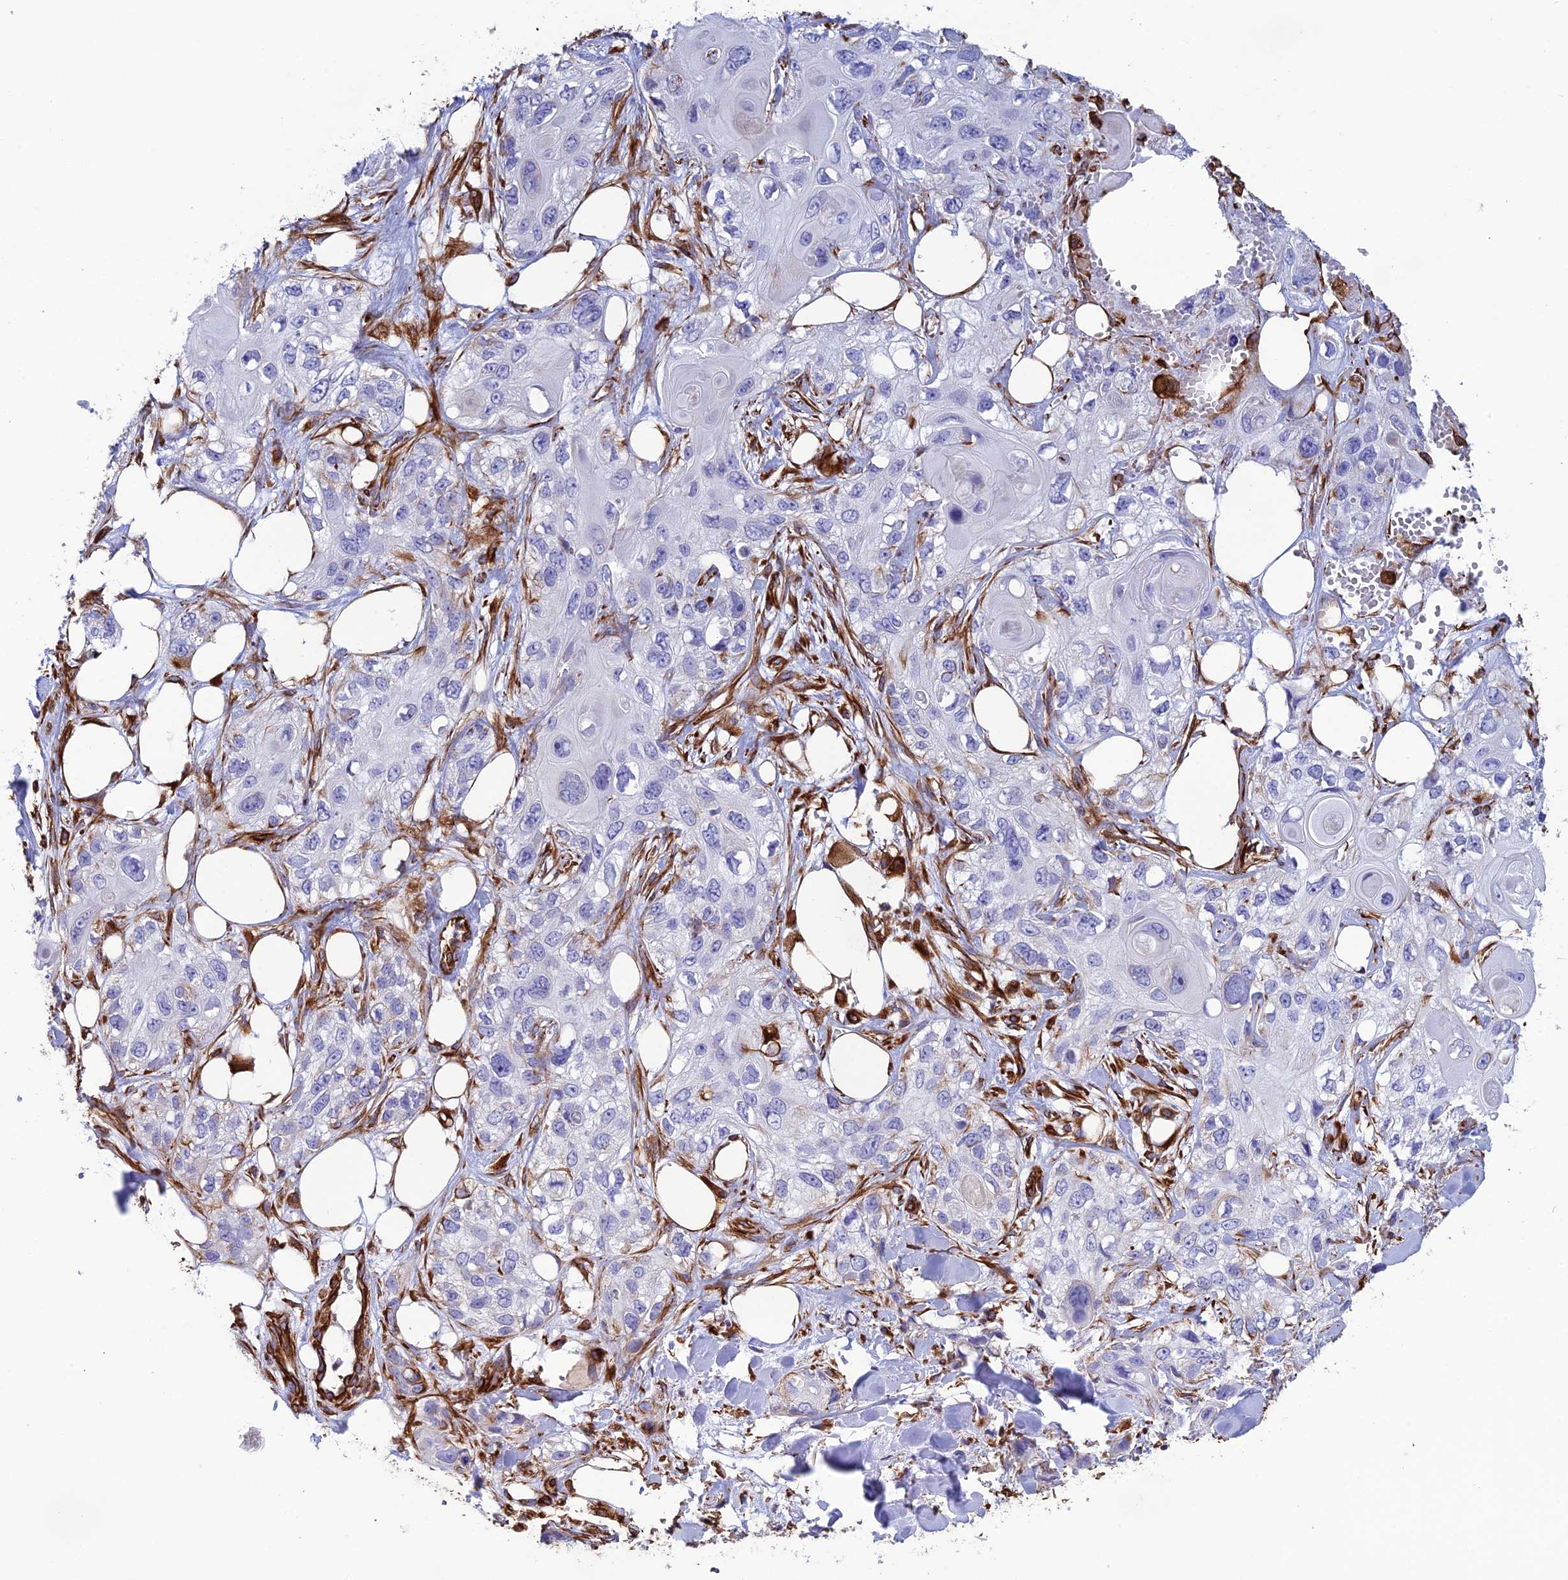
{"staining": {"intensity": "negative", "quantity": "none", "location": "none"}, "tissue": "skin cancer", "cell_type": "Tumor cells", "image_type": "cancer", "snomed": [{"axis": "morphology", "description": "Normal tissue, NOS"}, {"axis": "morphology", "description": "Squamous cell carcinoma, NOS"}, {"axis": "topography", "description": "Skin"}], "caption": "Immunohistochemistry (IHC) of human squamous cell carcinoma (skin) shows no positivity in tumor cells.", "gene": "FBXL20", "patient": {"sex": "male", "age": 72}}